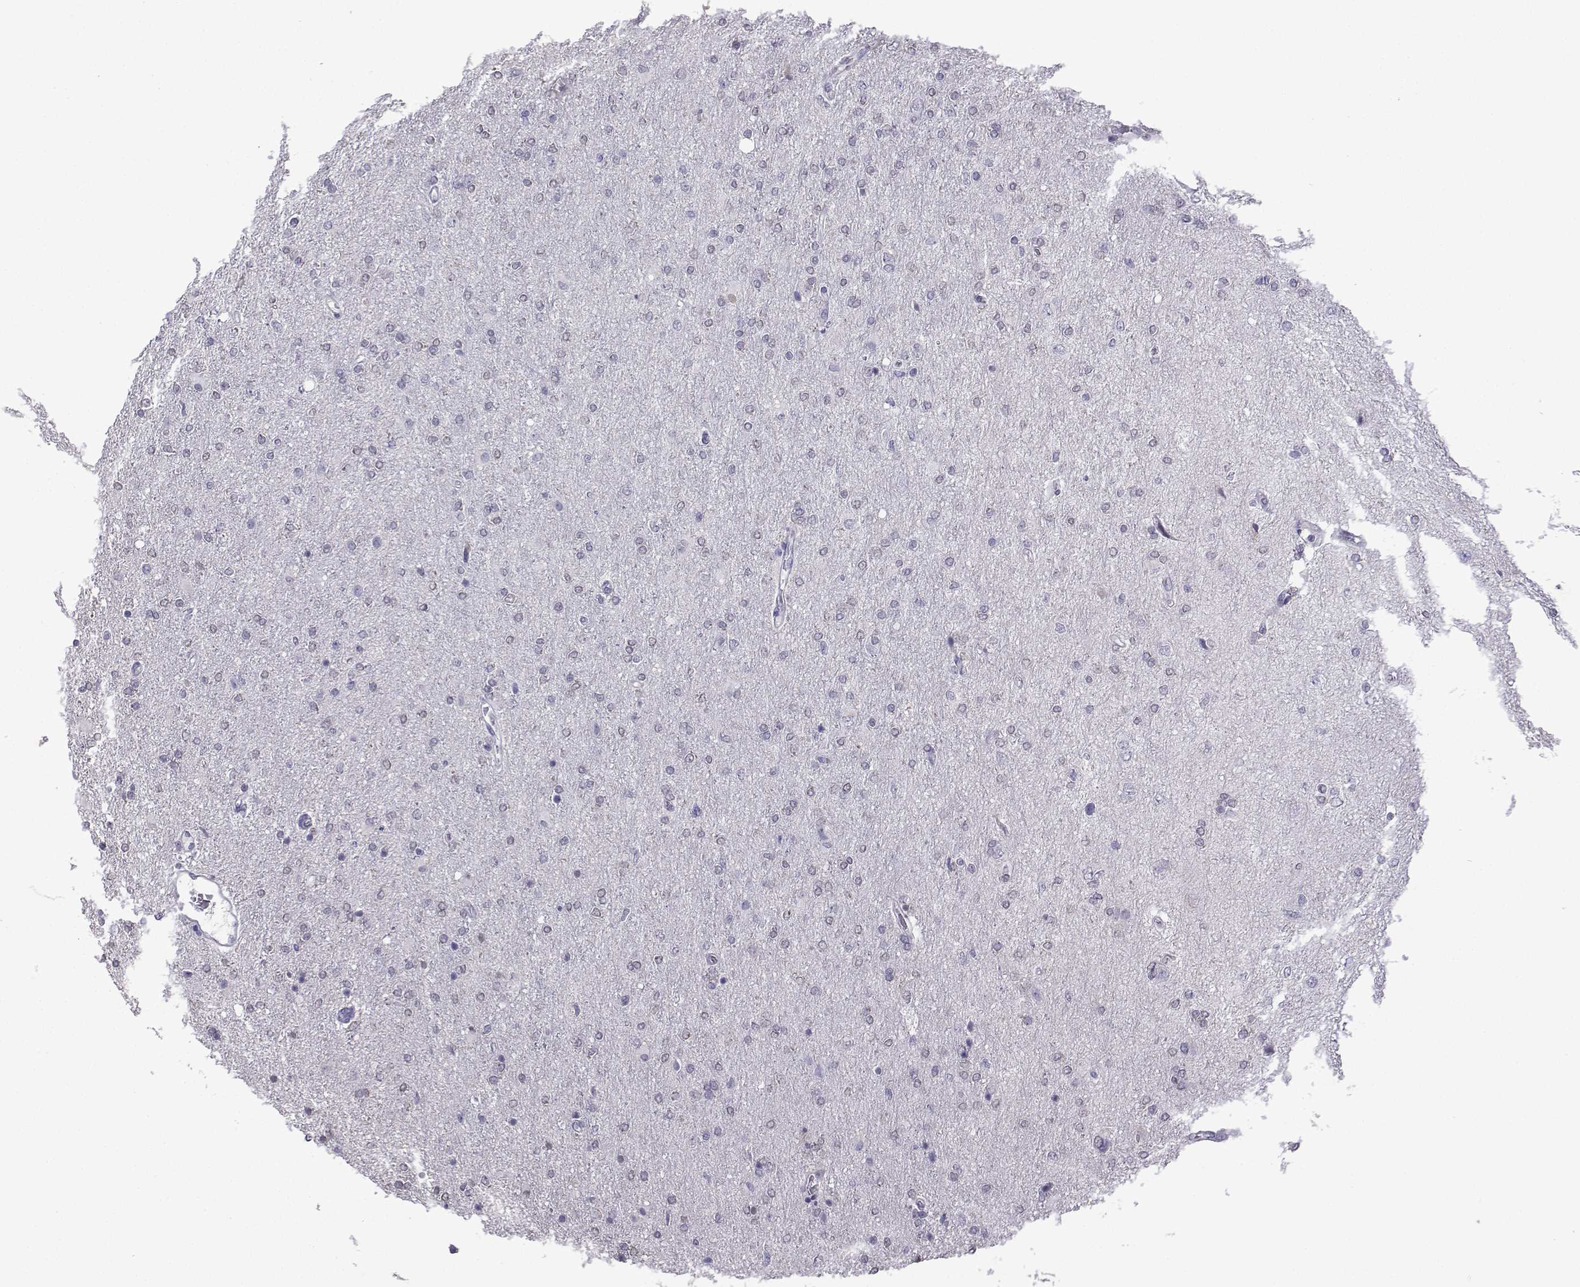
{"staining": {"intensity": "negative", "quantity": "none", "location": "none"}, "tissue": "glioma", "cell_type": "Tumor cells", "image_type": "cancer", "snomed": [{"axis": "morphology", "description": "Glioma, malignant, High grade"}, {"axis": "topography", "description": "Cerebral cortex"}], "caption": "Immunohistochemical staining of malignant glioma (high-grade) exhibits no significant staining in tumor cells.", "gene": "CFAP70", "patient": {"sex": "male", "age": 70}}